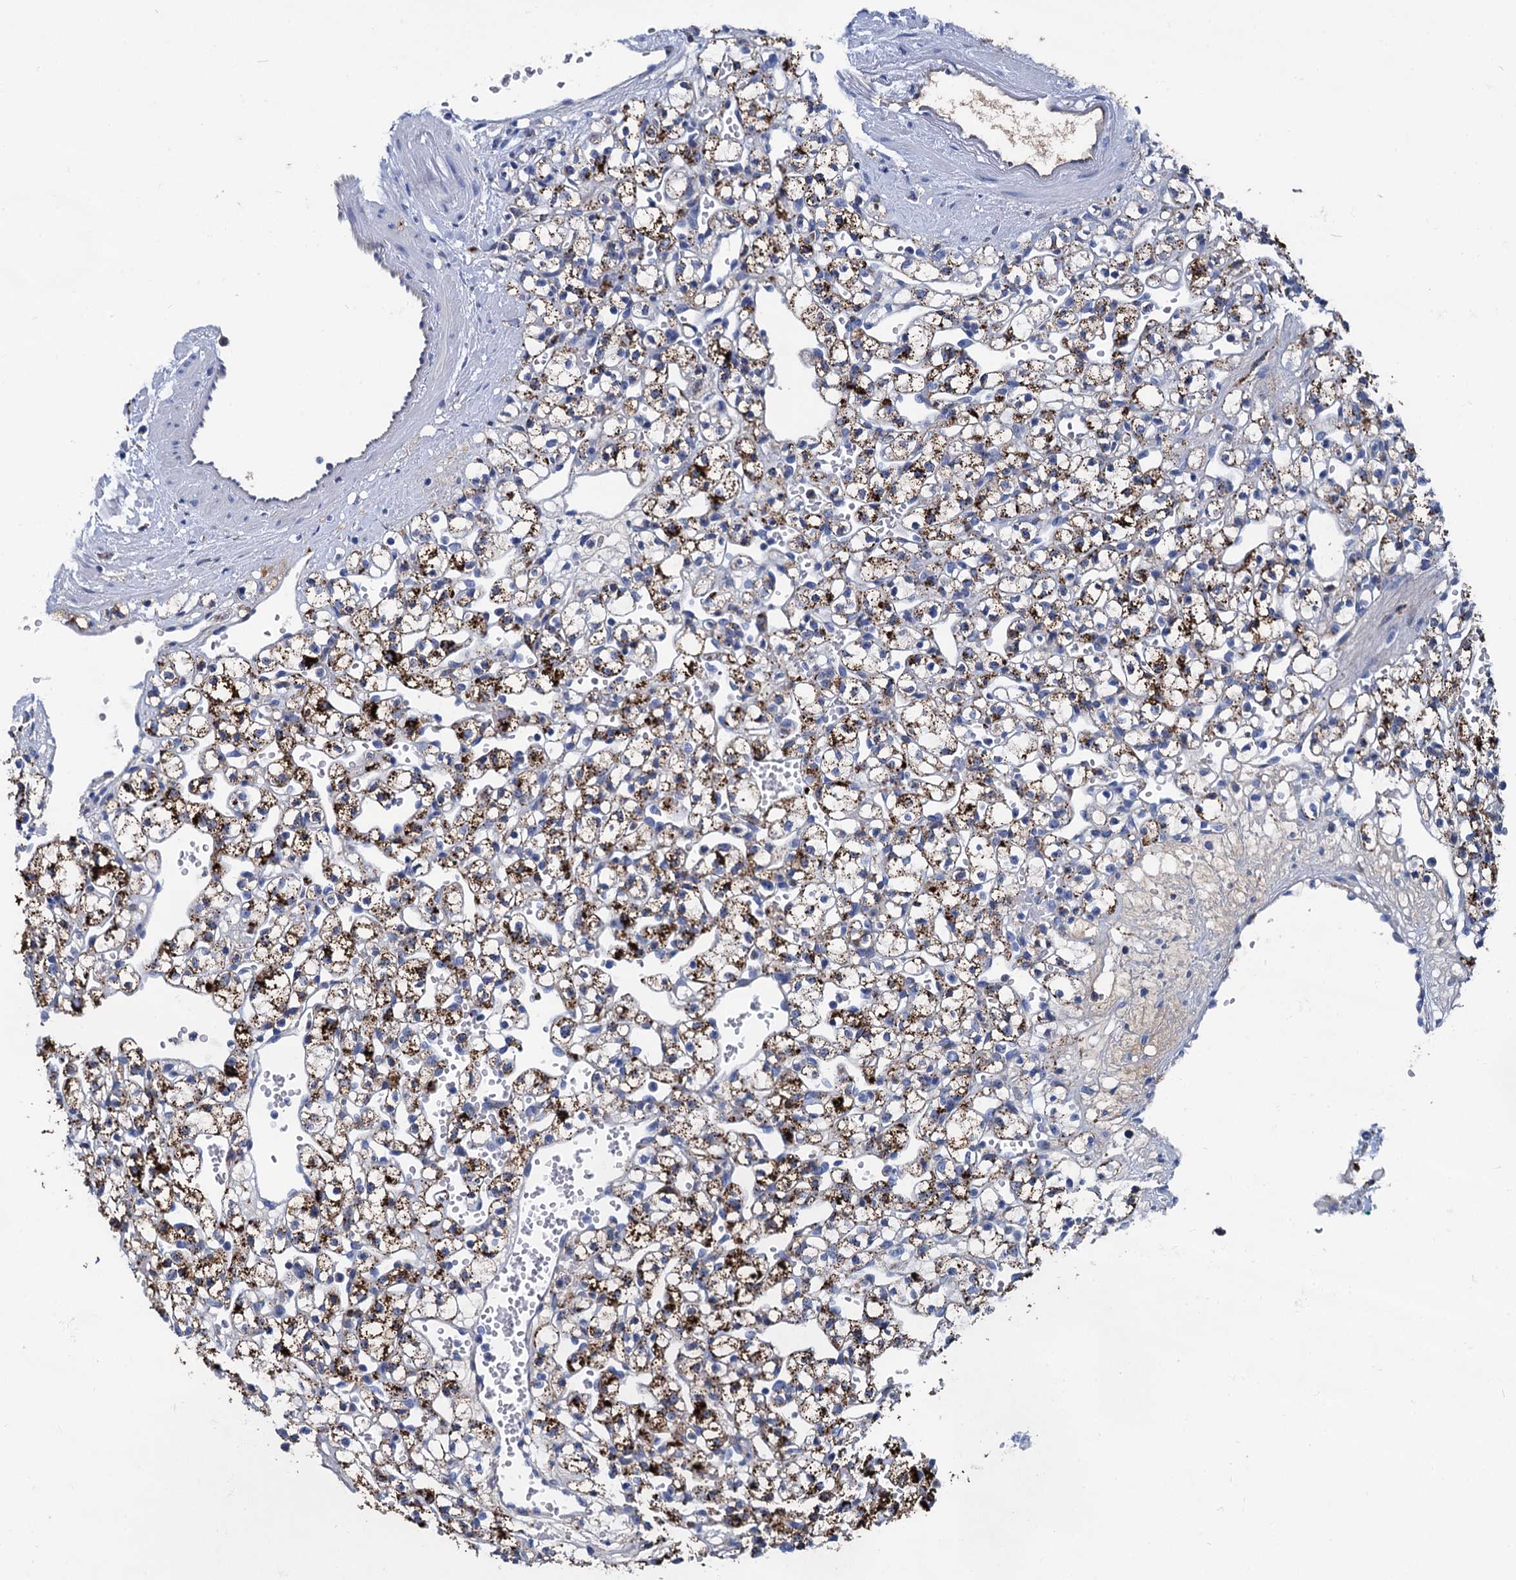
{"staining": {"intensity": "strong", "quantity": "25%-75%", "location": "cytoplasmic/membranous"}, "tissue": "renal cancer", "cell_type": "Tumor cells", "image_type": "cancer", "snomed": [{"axis": "morphology", "description": "Adenocarcinoma, NOS"}, {"axis": "topography", "description": "Kidney"}], "caption": "The image shows a brown stain indicating the presence of a protein in the cytoplasmic/membranous of tumor cells in renal adenocarcinoma.", "gene": "APOD", "patient": {"sex": "female", "age": 59}}